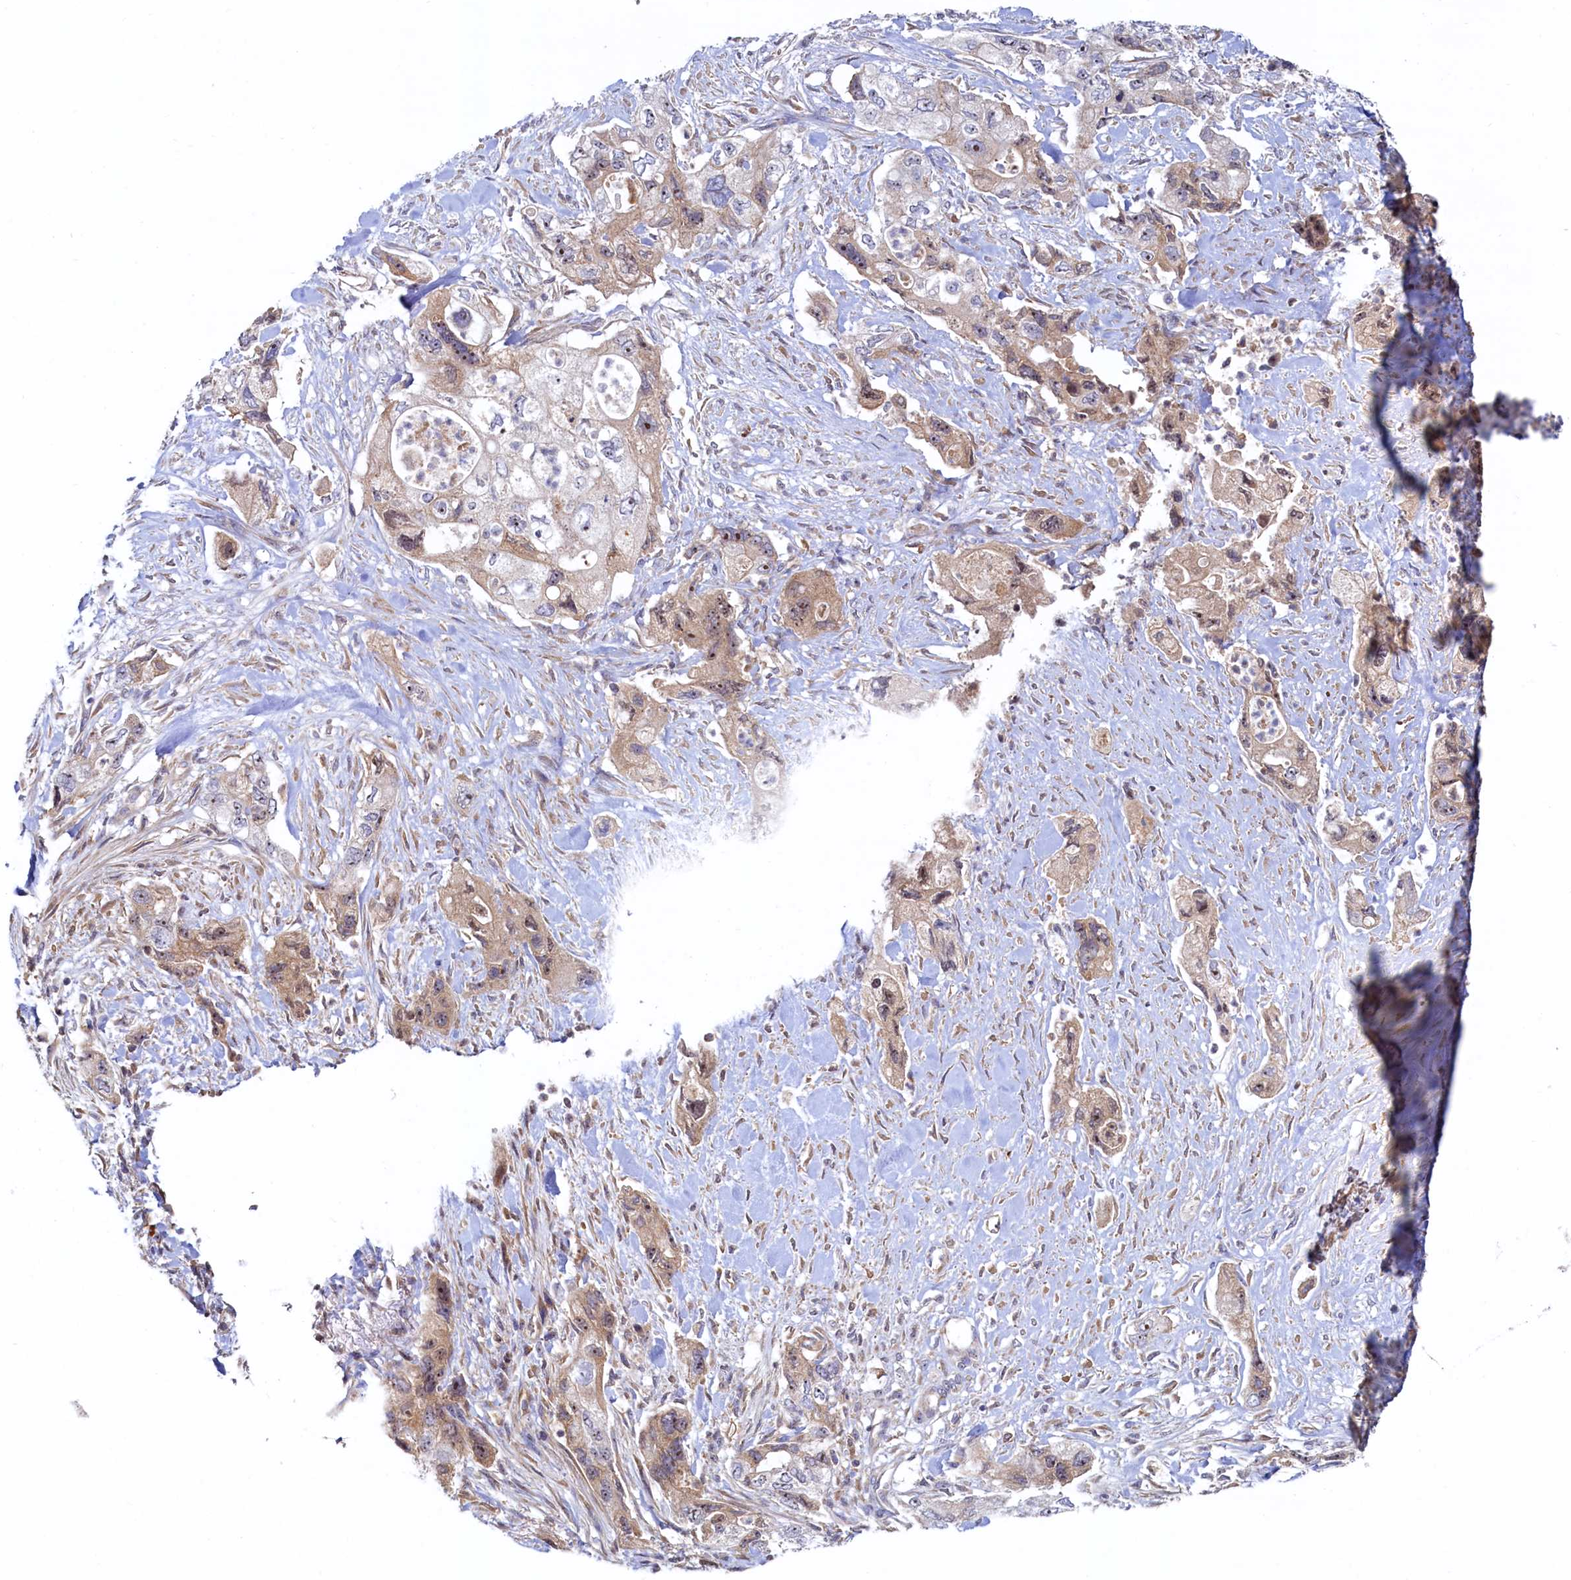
{"staining": {"intensity": "weak", "quantity": ">75%", "location": "cytoplasmic/membranous,nuclear"}, "tissue": "pancreatic cancer", "cell_type": "Tumor cells", "image_type": "cancer", "snomed": [{"axis": "morphology", "description": "Adenocarcinoma, NOS"}, {"axis": "topography", "description": "Pancreas"}], "caption": "A low amount of weak cytoplasmic/membranous and nuclear staining is seen in about >75% of tumor cells in adenocarcinoma (pancreatic) tissue.", "gene": "RGS7BP", "patient": {"sex": "female", "age": 73}}